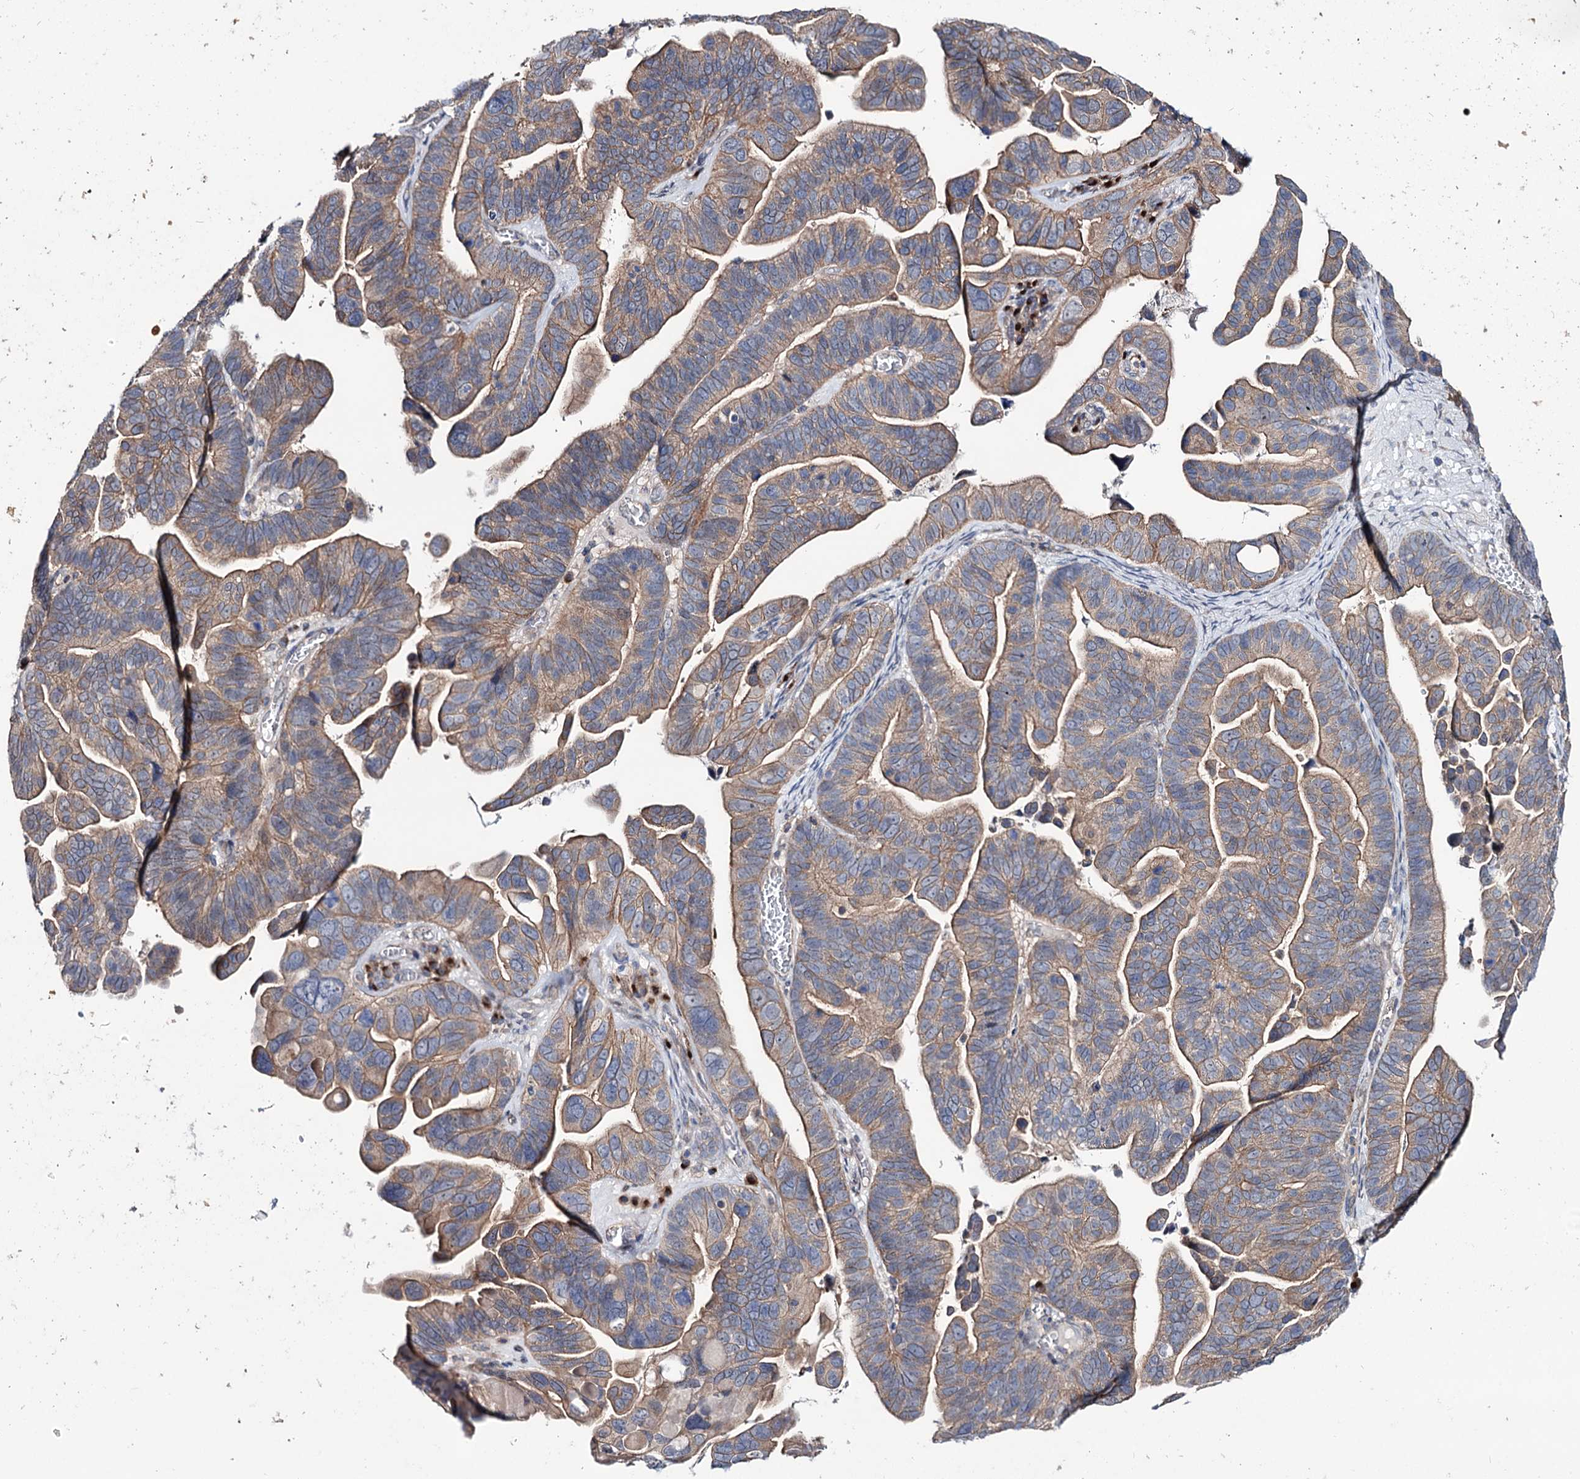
{"staining": {"intensity": "moderate", "quantity": ">75%", "location": "cytoplasmic/membranous"}, "tissue": "ovarian cancer", "cell_type": "Tumor cells", "image_type": "cancer", "snomed": [{"axis": "morphology", "description": "Cystadenocarcinoma, serous, NOS"}, {"axis": "topography", "description": "Ovary"}], "caption": "A medium amount of moderate cytoplasmic/membranous positivity is identified in about >75% of tumor cells in ovarian cancer (serous cystadenocarcinoma) tissue.", "gene": "SEC24A", "patient": {"sex": "female", "age": 56}}